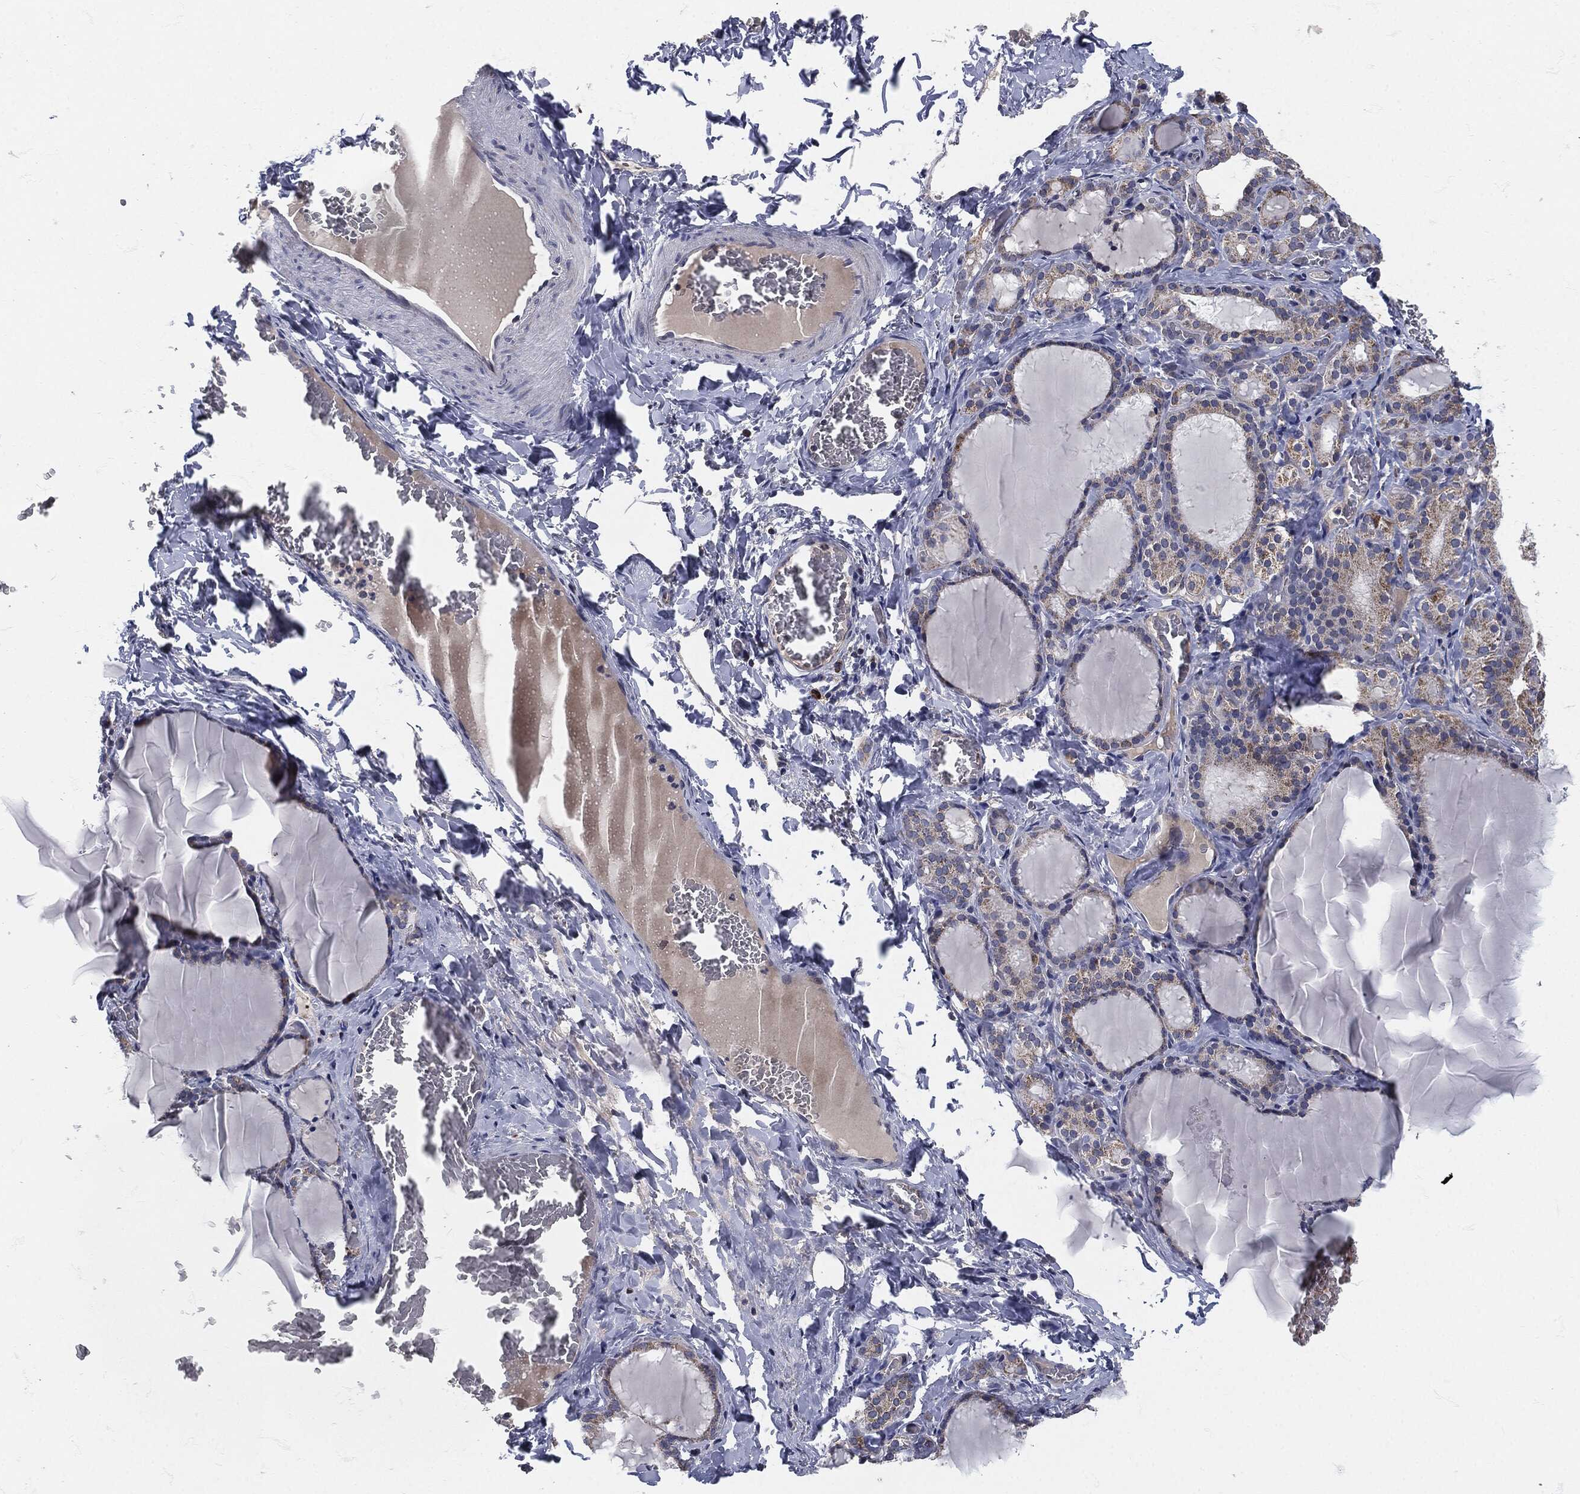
{"staining": {"intensity": "moderate", "quantity": "<25%", "location": "cytoplasmic/membranous"}, "tissue": "thyroid gland", "cell_type": "Glandular cells", "image_type": "normal", "snomed": [{"axis": "morphology", "description": "Normal tissue, NOS"}, {"axis": "morphology", "description": "Hyperplasia, NOS"}, {"axis": "topography", "description": "Thyroid gland"}], "caption": "DAB immunohistochemical staining of unremarkable thyroid gland reveals moderate cytoplasmic/membranous protein expression in approximately <25% of glandular cells. (brown staining indicates protein expression, while blue staining denotes nuclei).", "gene": "SIGLEC9", "patient": {"sex": "female", "age": 27}}